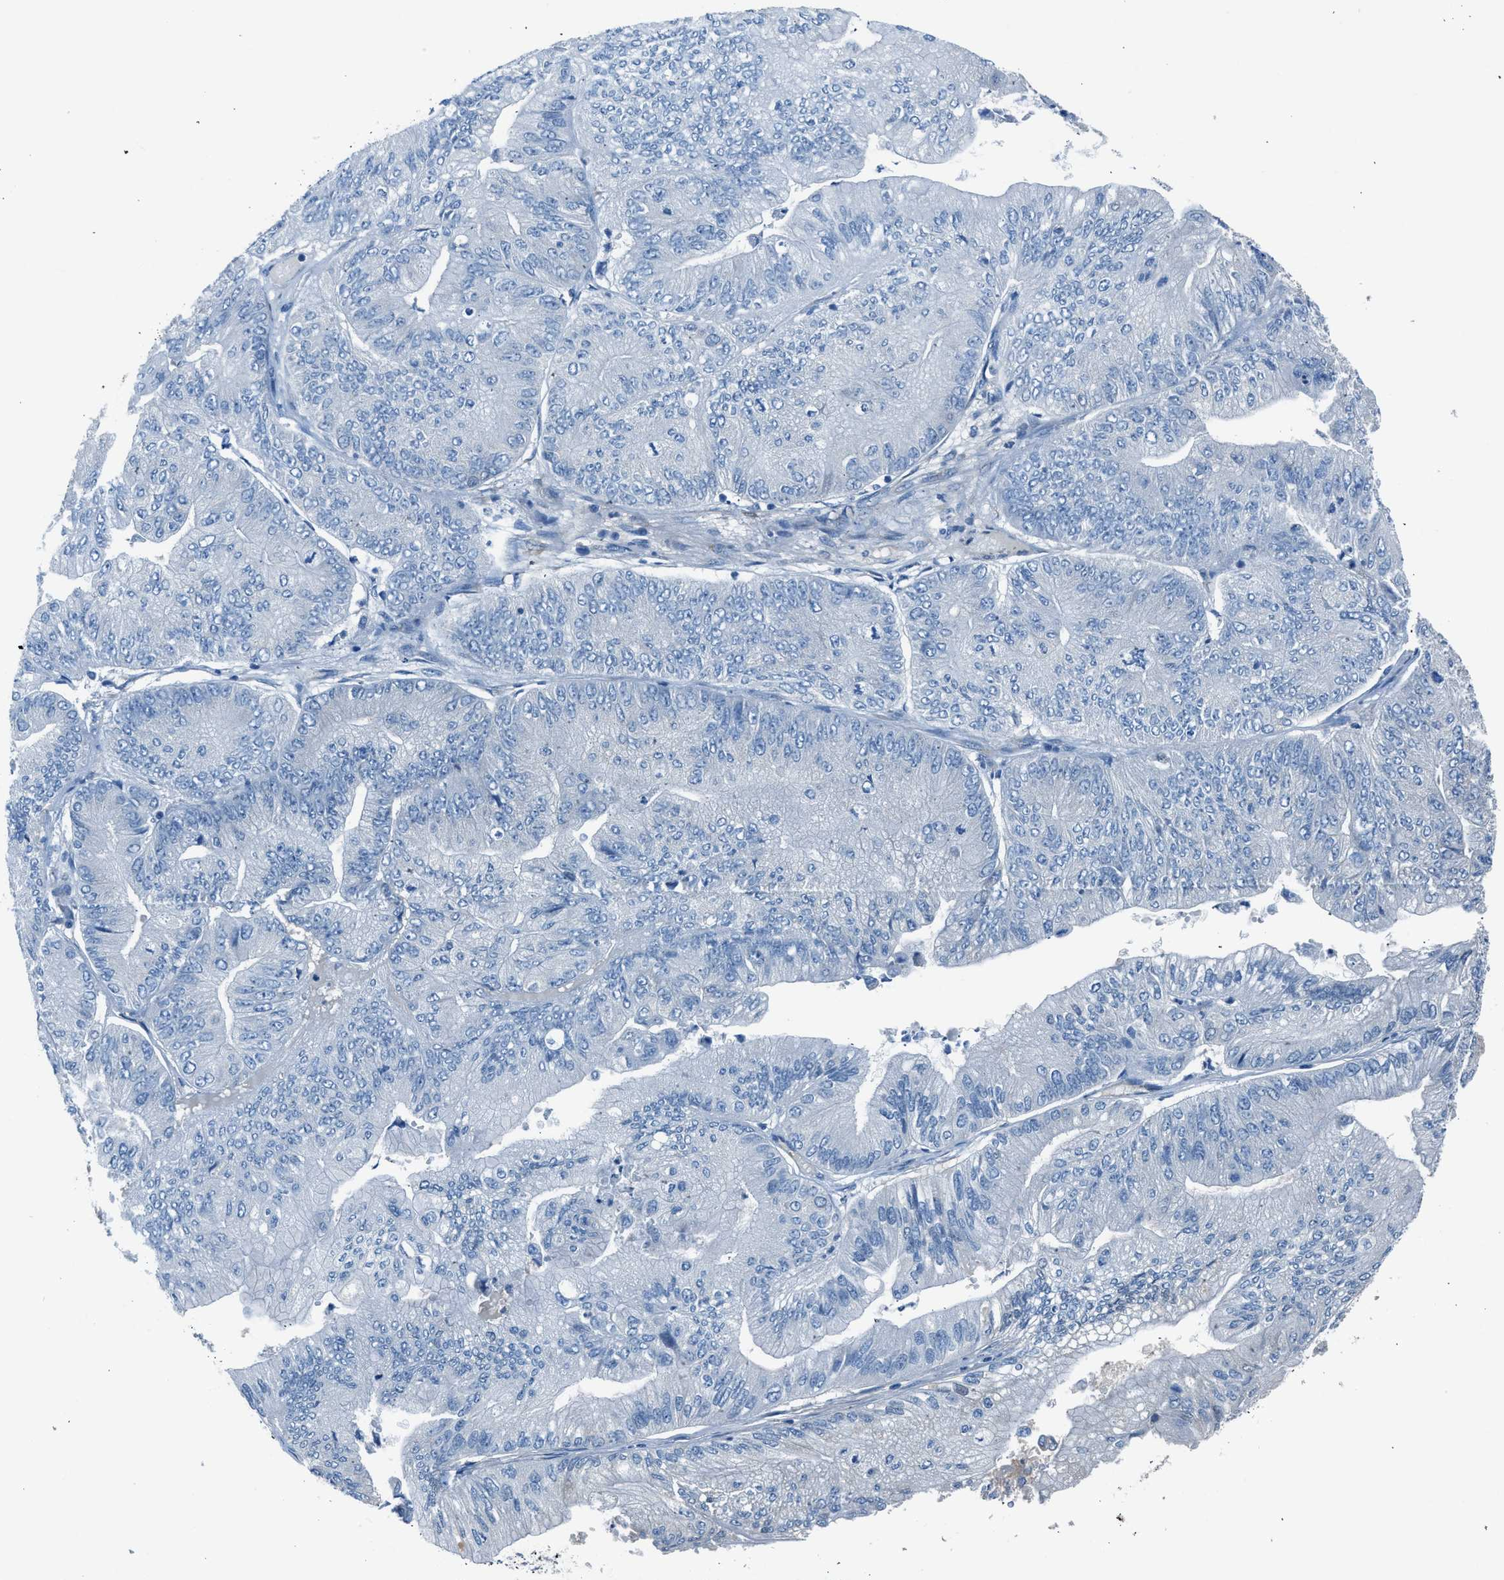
{"staining": {"intensity": "negative", "quantity": "none", "location": "none"}, "tissue": "ovarian cancer", "cell_type": "Tumor cells", "image_type": "cancer", "snomed": [{"axis": "morphology", "description": "Cystadenocarcinoma, mucinous, NOS"}, {"axis": "topography", "description": "Ovary"}], "caption": "DAB immunohistochemical staining of human ovarian cancer displays no significant positivity in tumor cells.", "gene": "RNF41", "patient": {"sex": "female", "age": 61}}